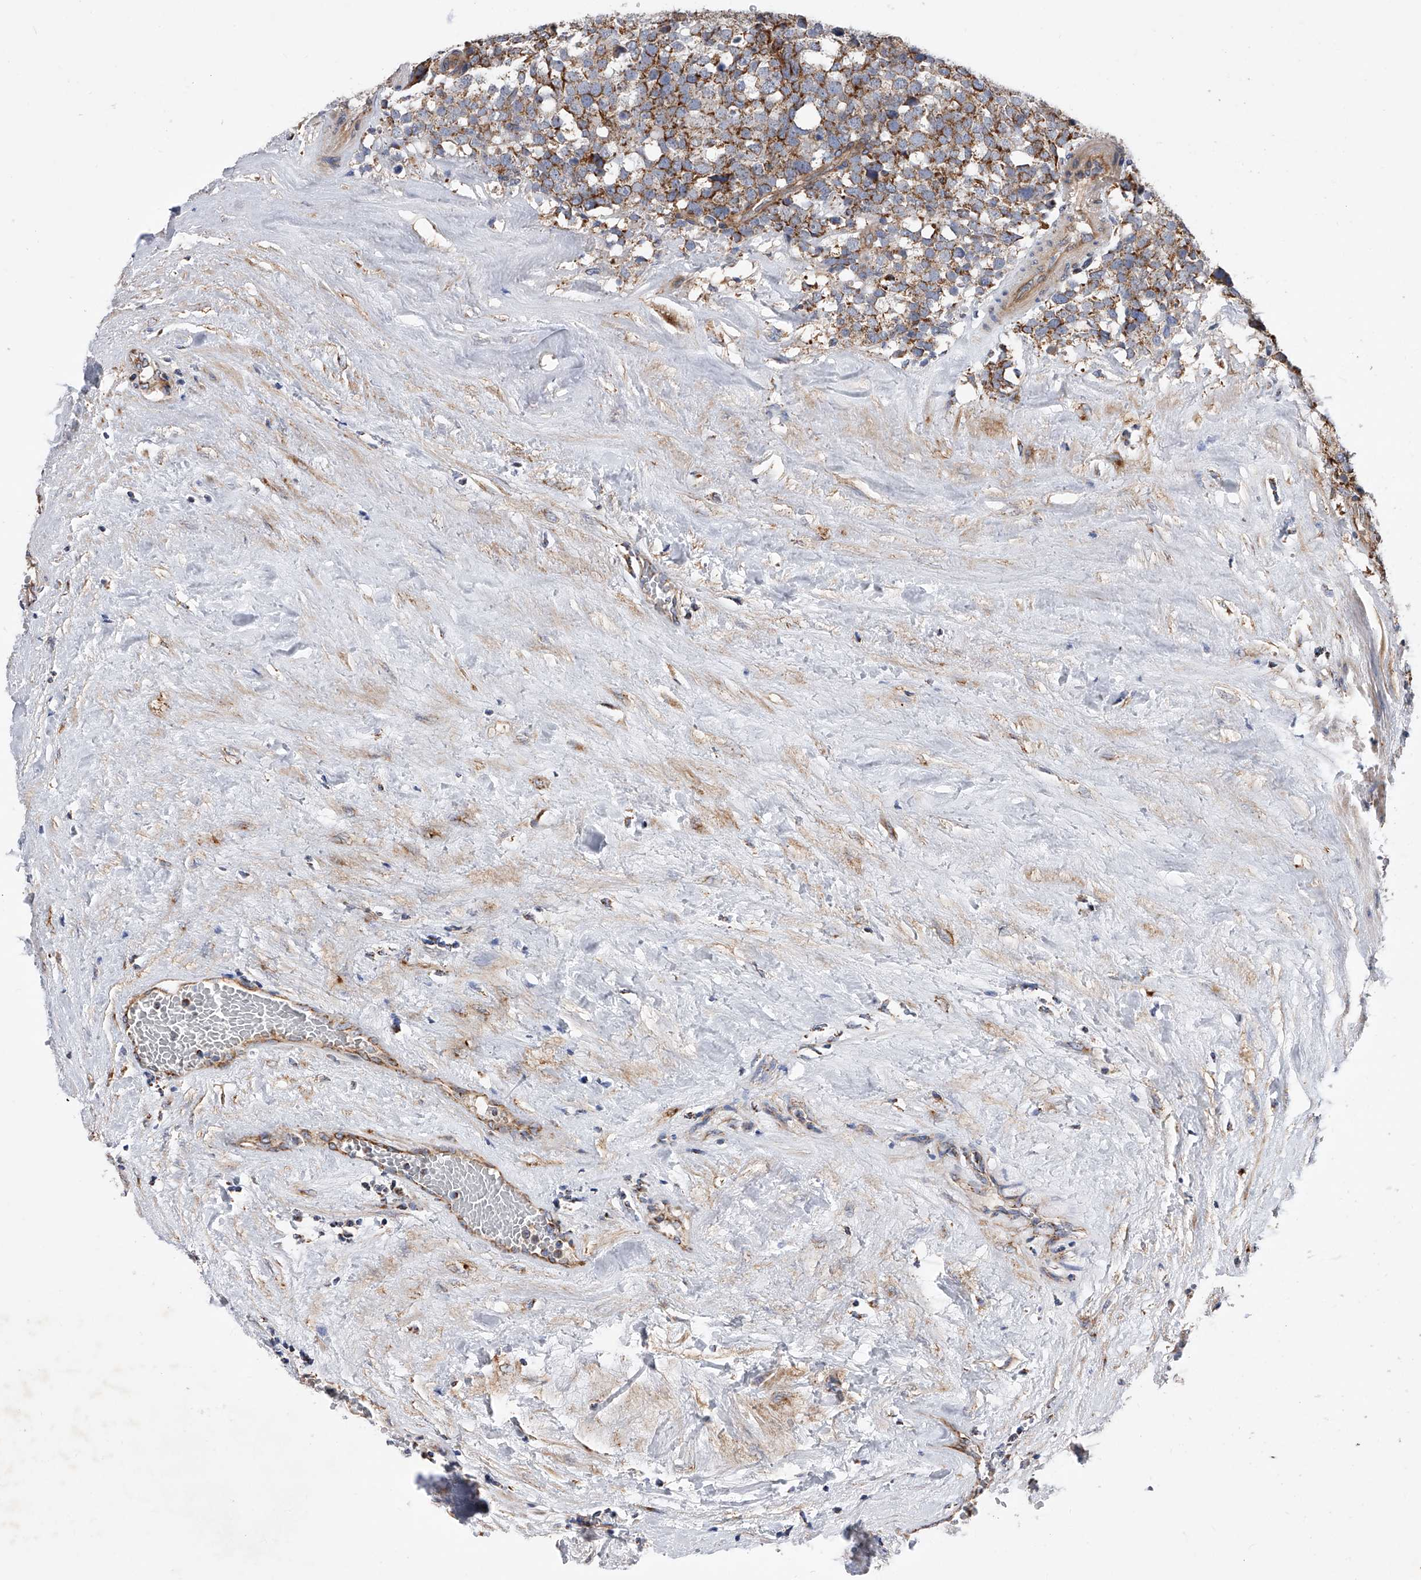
{"staining": {"intensity": "moderate", "quantity": ">75%", "location": "cytoplasmic/membranous"}, "tissue": "testis cancer", "cell_type": "Tumor cells", "image_type": "cancer", "snomed": [{"axis": "morphology", "description": "Seminoma, NOS"}, {"axis": "topography", "description": "Testis"}], "caption": "This image displays seminoma (testis) stained with immunohistochemistry (IHC) to label a protein in brown. The cytoplasmic/membranous of tumor cells show moderate positivity for the protein. Nuclei are counter-stained blue.", "gene": "PDSS2", "patient": {"sex": "male", "age": 71}}